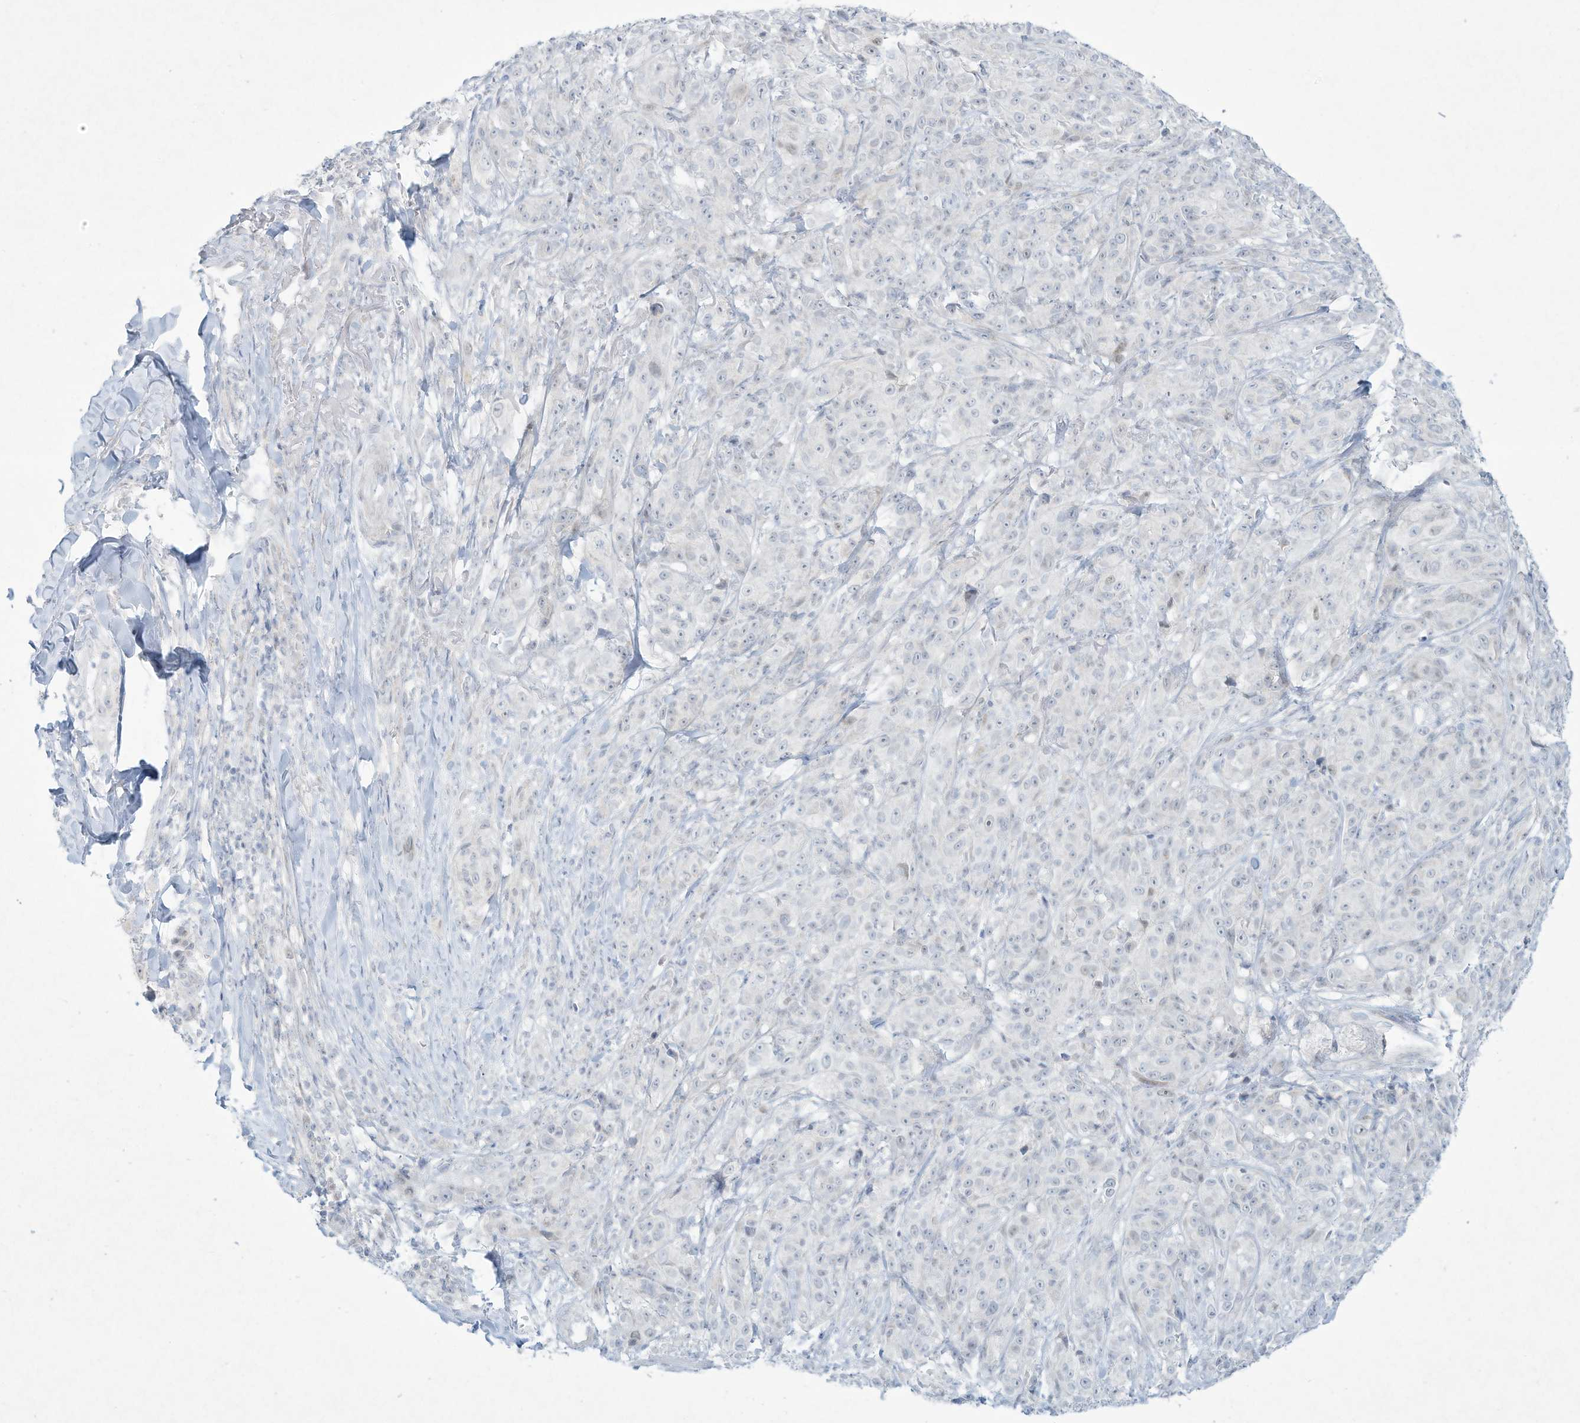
{"staining": {"intensity": "negative", "quantity": "none", "location": "none"}, "tissue": "melanoma", "cell_type": "Tumor cells", "image_type": "cancer", "snomed": [{"axis": "morphology", "description": "Malignant melanoma, NOS"}, {"axis": "topography", "description": "Skin"}], "caption": "The immunohistochemistry image has no significant expression in tumor cells of melanoma tissue.", "gene": "PAX6", "patient": {"sex": "male", "age": 73}}